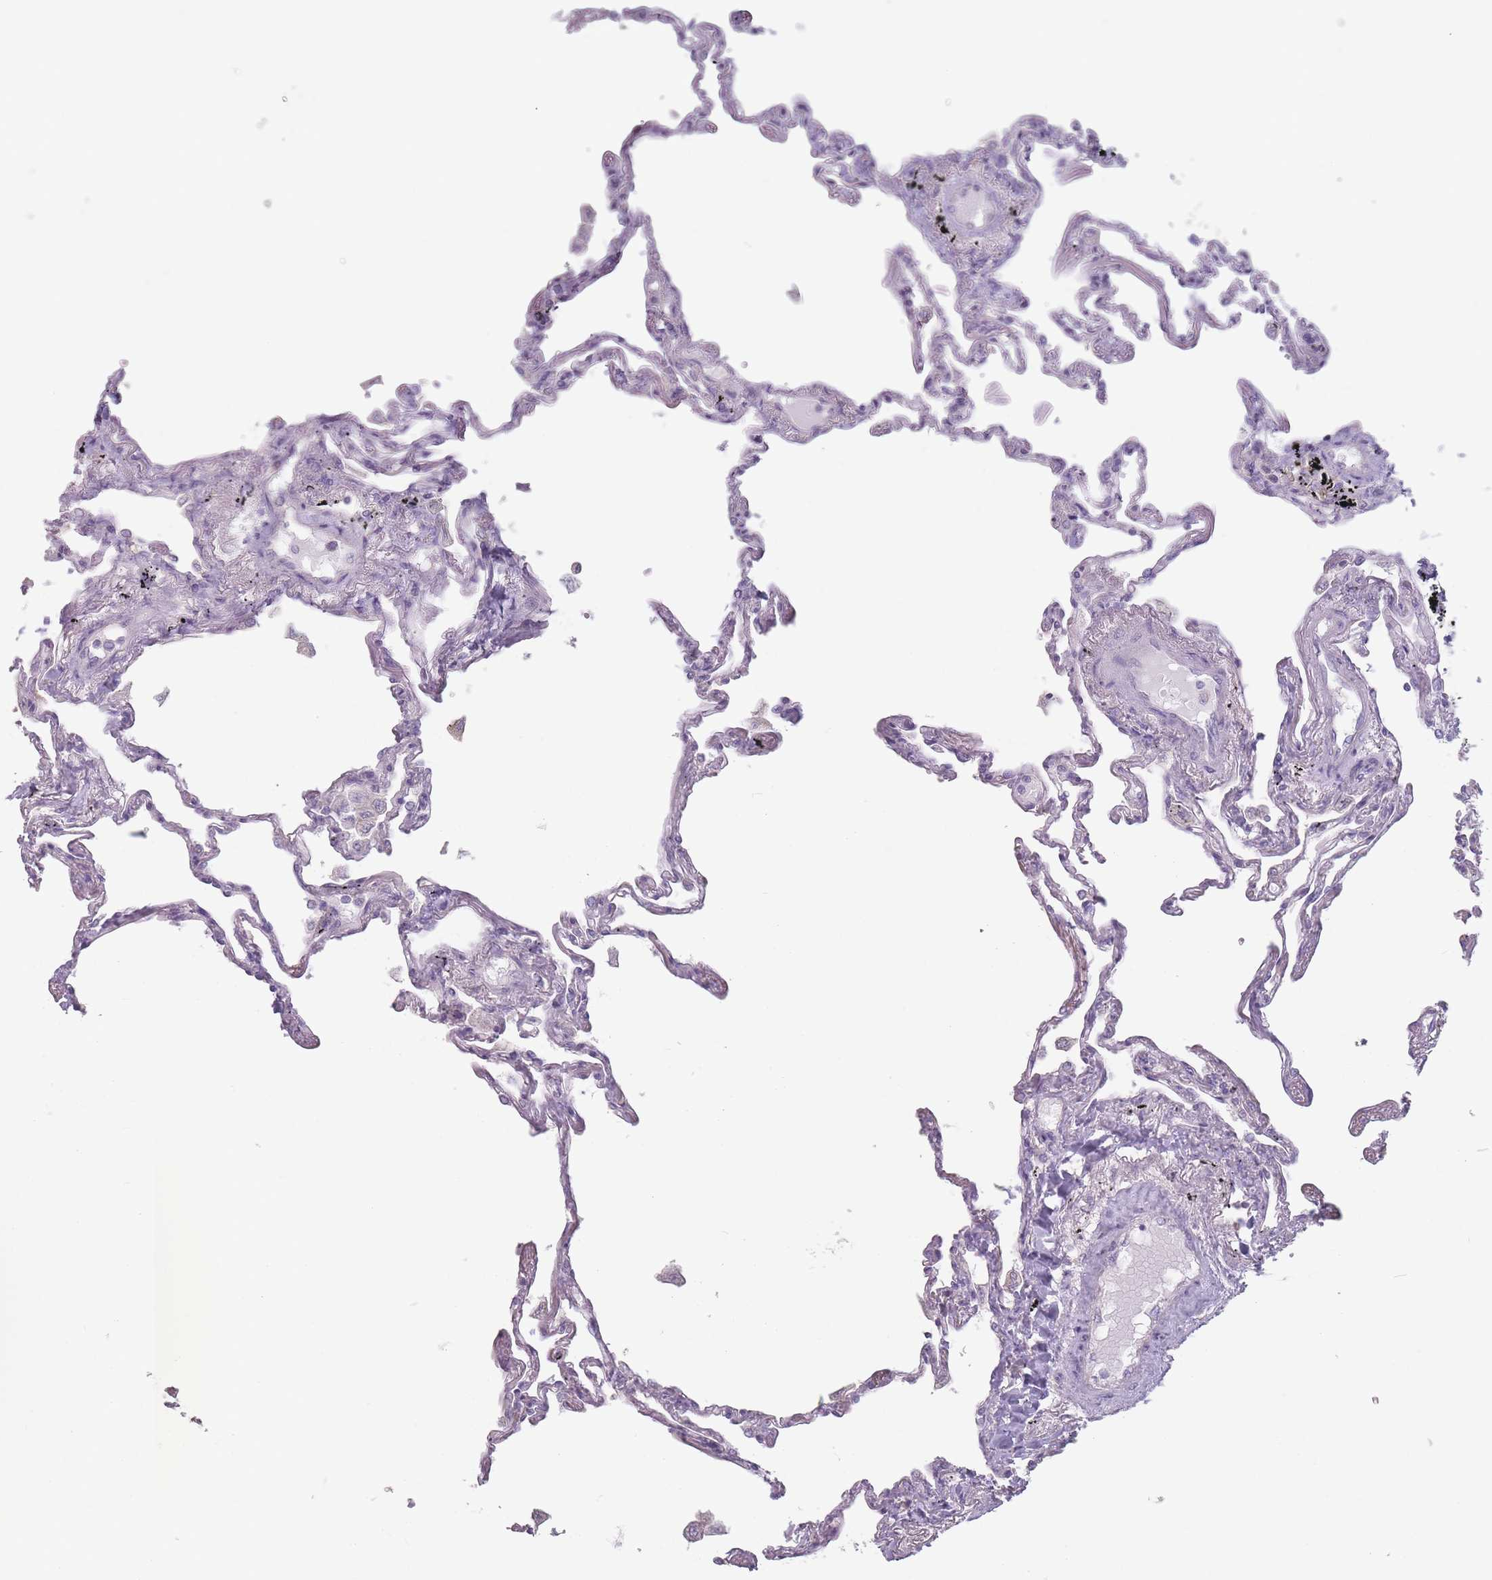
{"staining": {"intensity": "negative", "quantity": "none", "location": "none"}, "tissue": "lung", "cell_type": "Alveolar cells", "image_type": "normal", "snomed": [{"axis": "morphology", "description": "Normal tissue, NOS"}, {"axis": "topography", "description": "Lung"}], "caption": "Lung was stained to show a protein in brown. There is no significant positivity in alveolar cells.", "gene": "AKAIN1", "patient": {"sex": "female", "age": 67}}